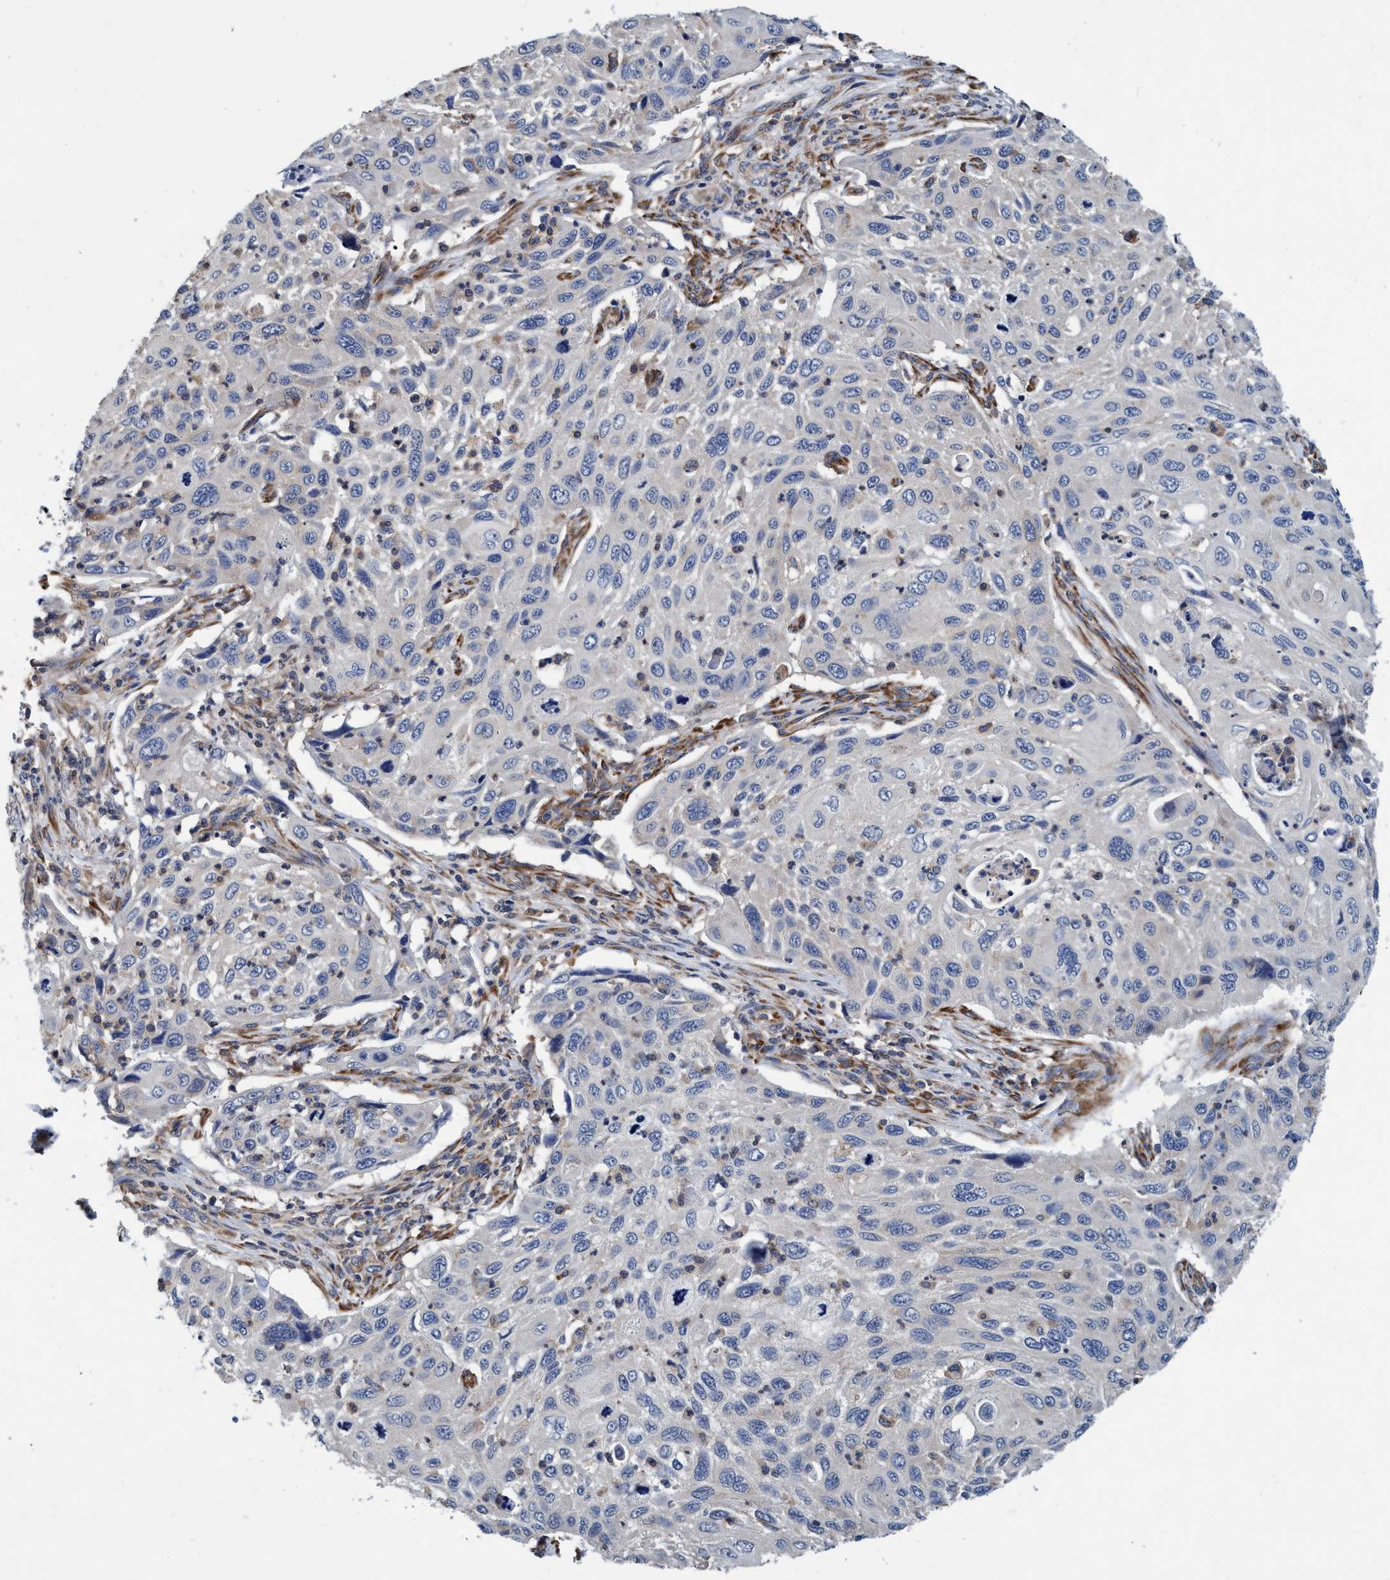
{"staining": {"intensity": "negative", "quantity": "none", "location": "none"}, "tissue": "cervical cancer", "cell_type": "Tumor cells", "image_type": "cancer", "snomed": [{"axis": "morphology", "description": "Squamous cell carcinoma, NOS"}, {"axis": "topography", "description": "Cervix"}], "caption": "The image reveals no staining of tumor cells in cervical squamous cell carcinoma.", "gene": "ENDOG", "patient": {"sex": "female", "age": 70}}